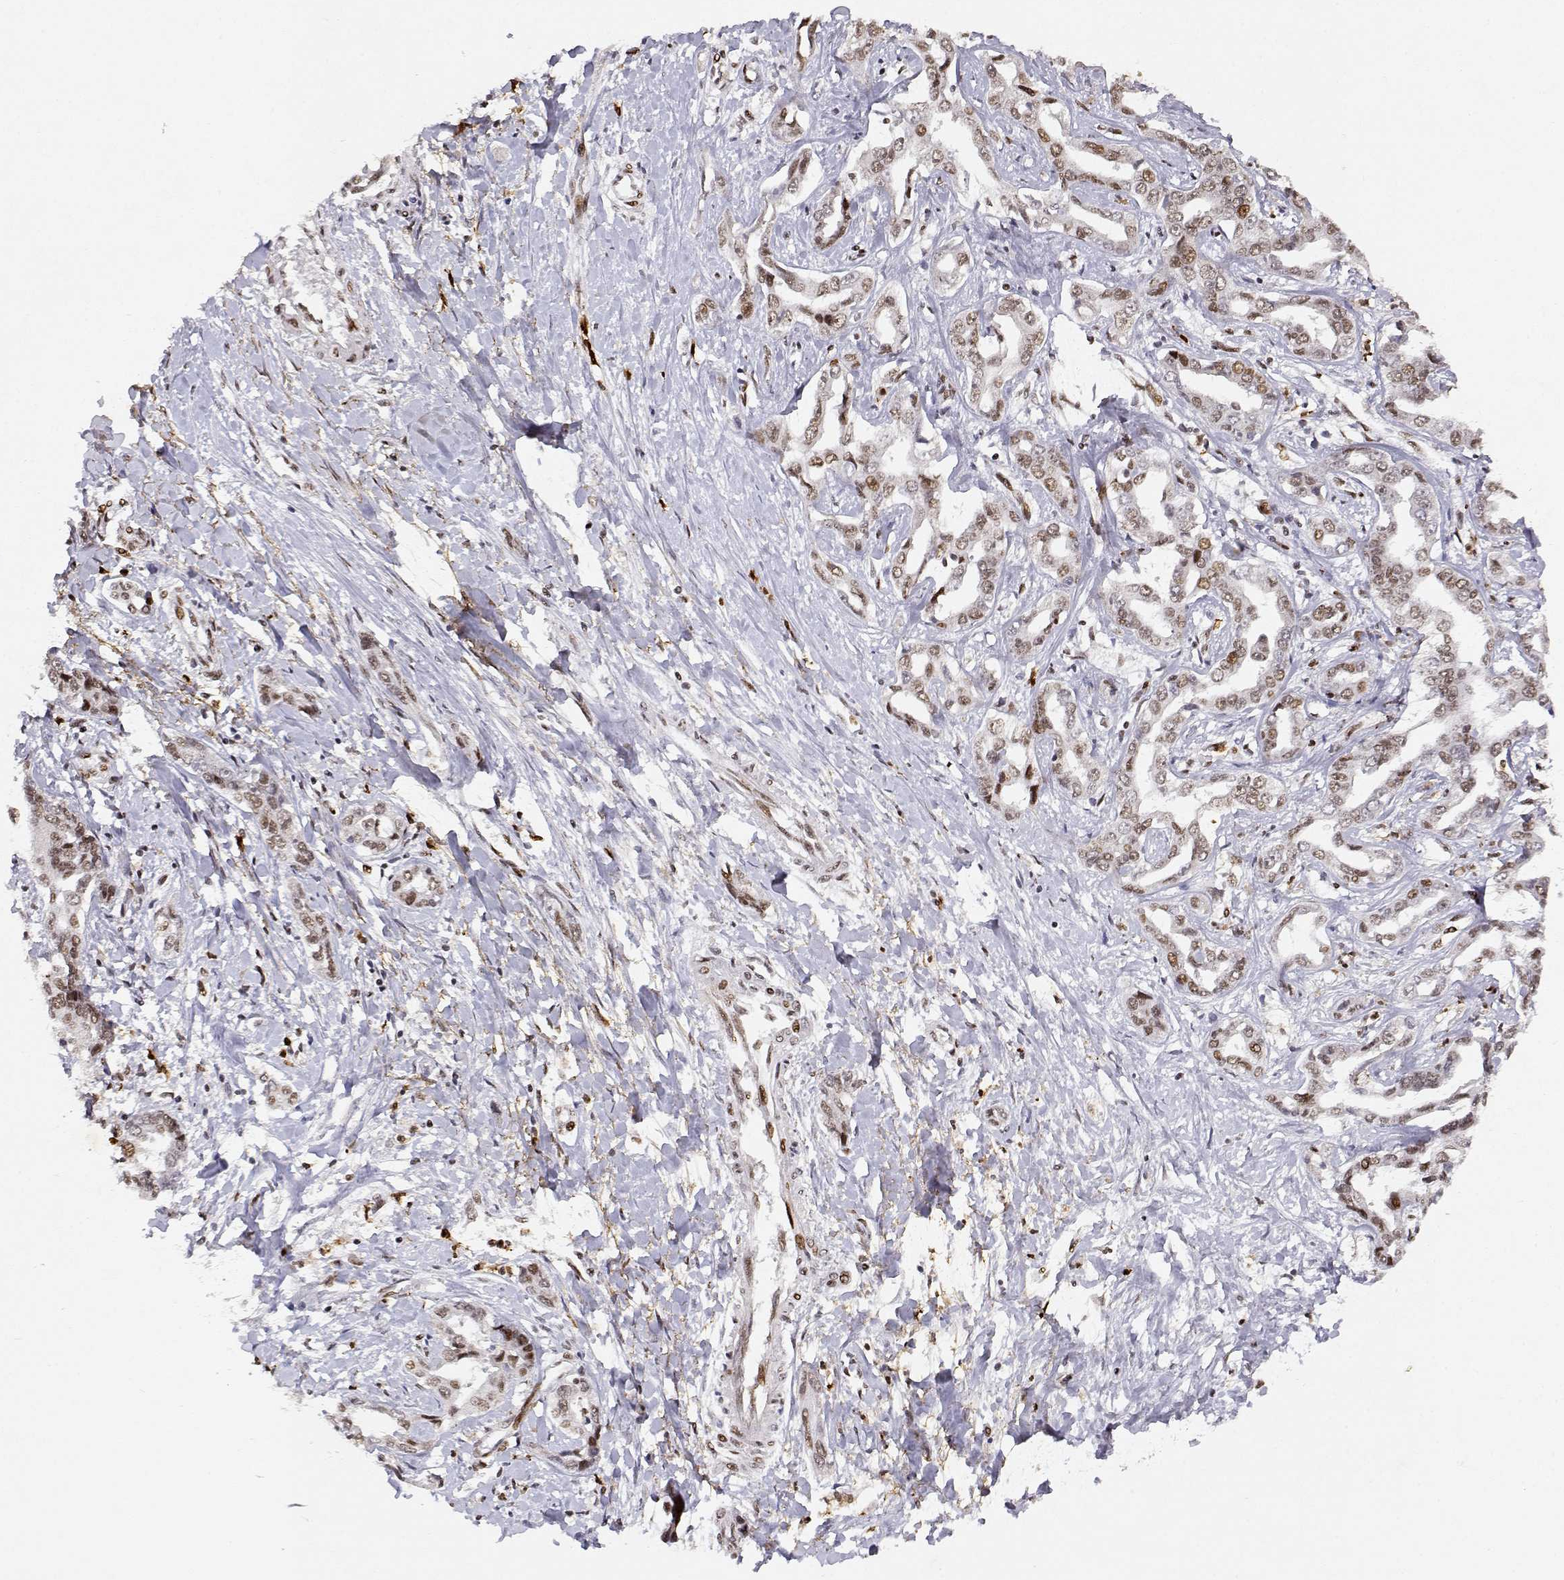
{"staining": {"intensity": "moderate", "quantity": "25%-75%", "location": "nuclear"}, "tissue": "liver cancer", "cell_type": "Tumor cells", "image_type": "cancer", "snomed": [{"axis": "morphology", "description": "Cholangiocarcinoma"}, {"axis": "topography", "description": "Liver"}], "caption": "Liver cancer (cholangiocarcinoma) was stained to show a protein in brown. There is medium levels of moderate nuclear staining in about 25%-75% of tumor cells.", "gene": "RSF1", "patient": {"sex": "male", "age": 59}}